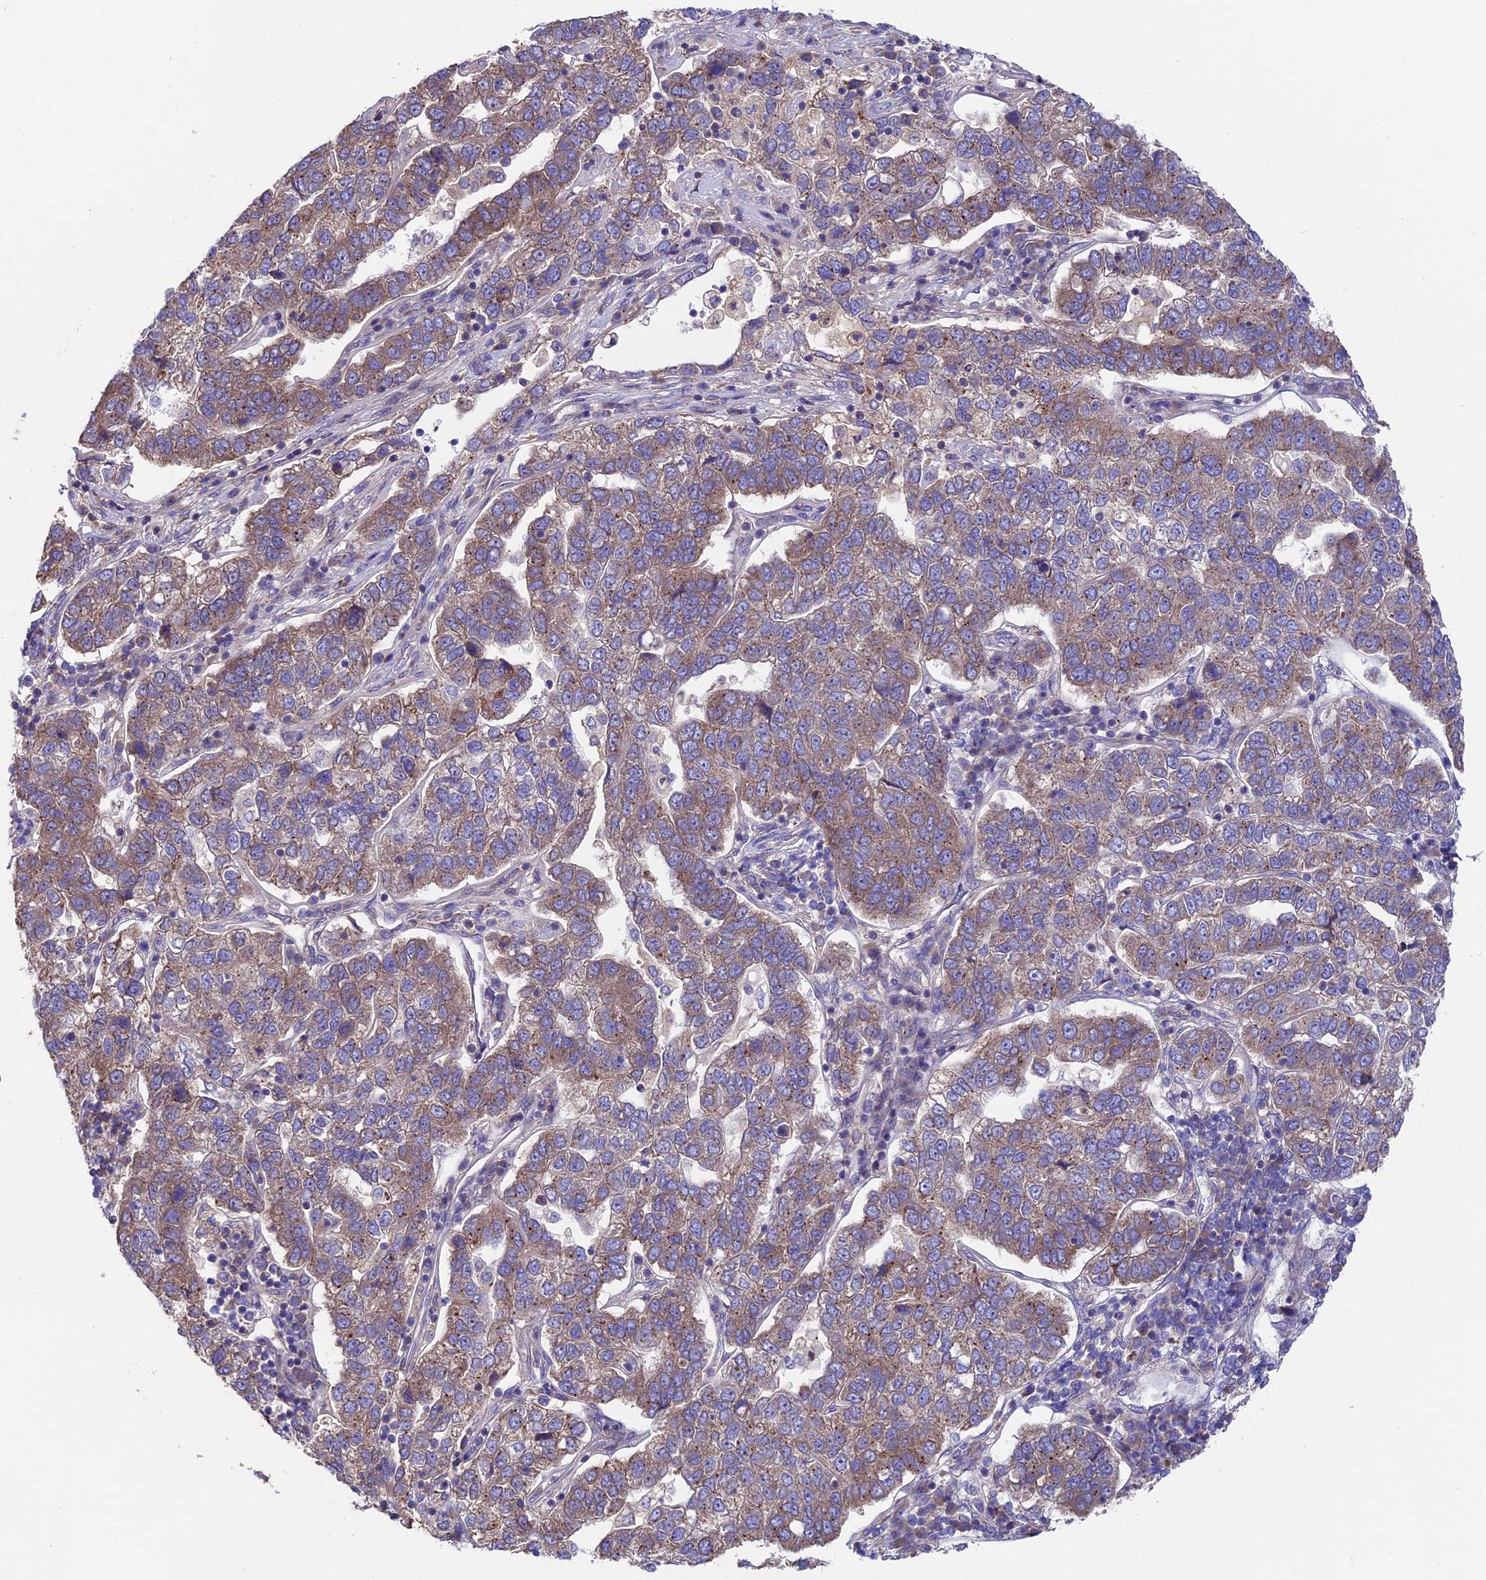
{"staining": {"intensity": "moderate", "quantity": "25%-75%", "location": "cytoplasmic/membranous"}, "tissue": "pancreatic cancer", "cell_type": "Tumor cells", "image_type": "cancer", "snomed": [{"axis": "morphology", "description": "Adenocarcinoma, NOS"}, {"axis": "topography", "description": "Pancreas"}], "caption": "A micrograph showing moderate cytoplasmic/membranous expression in approximately 25%-75% of tumor cells in pancreatic adenocarcinoma, as visualized by brown immunohistochemical staining.", "gene": "PIGU", "patient": {"sex": "female", "age": 61}}